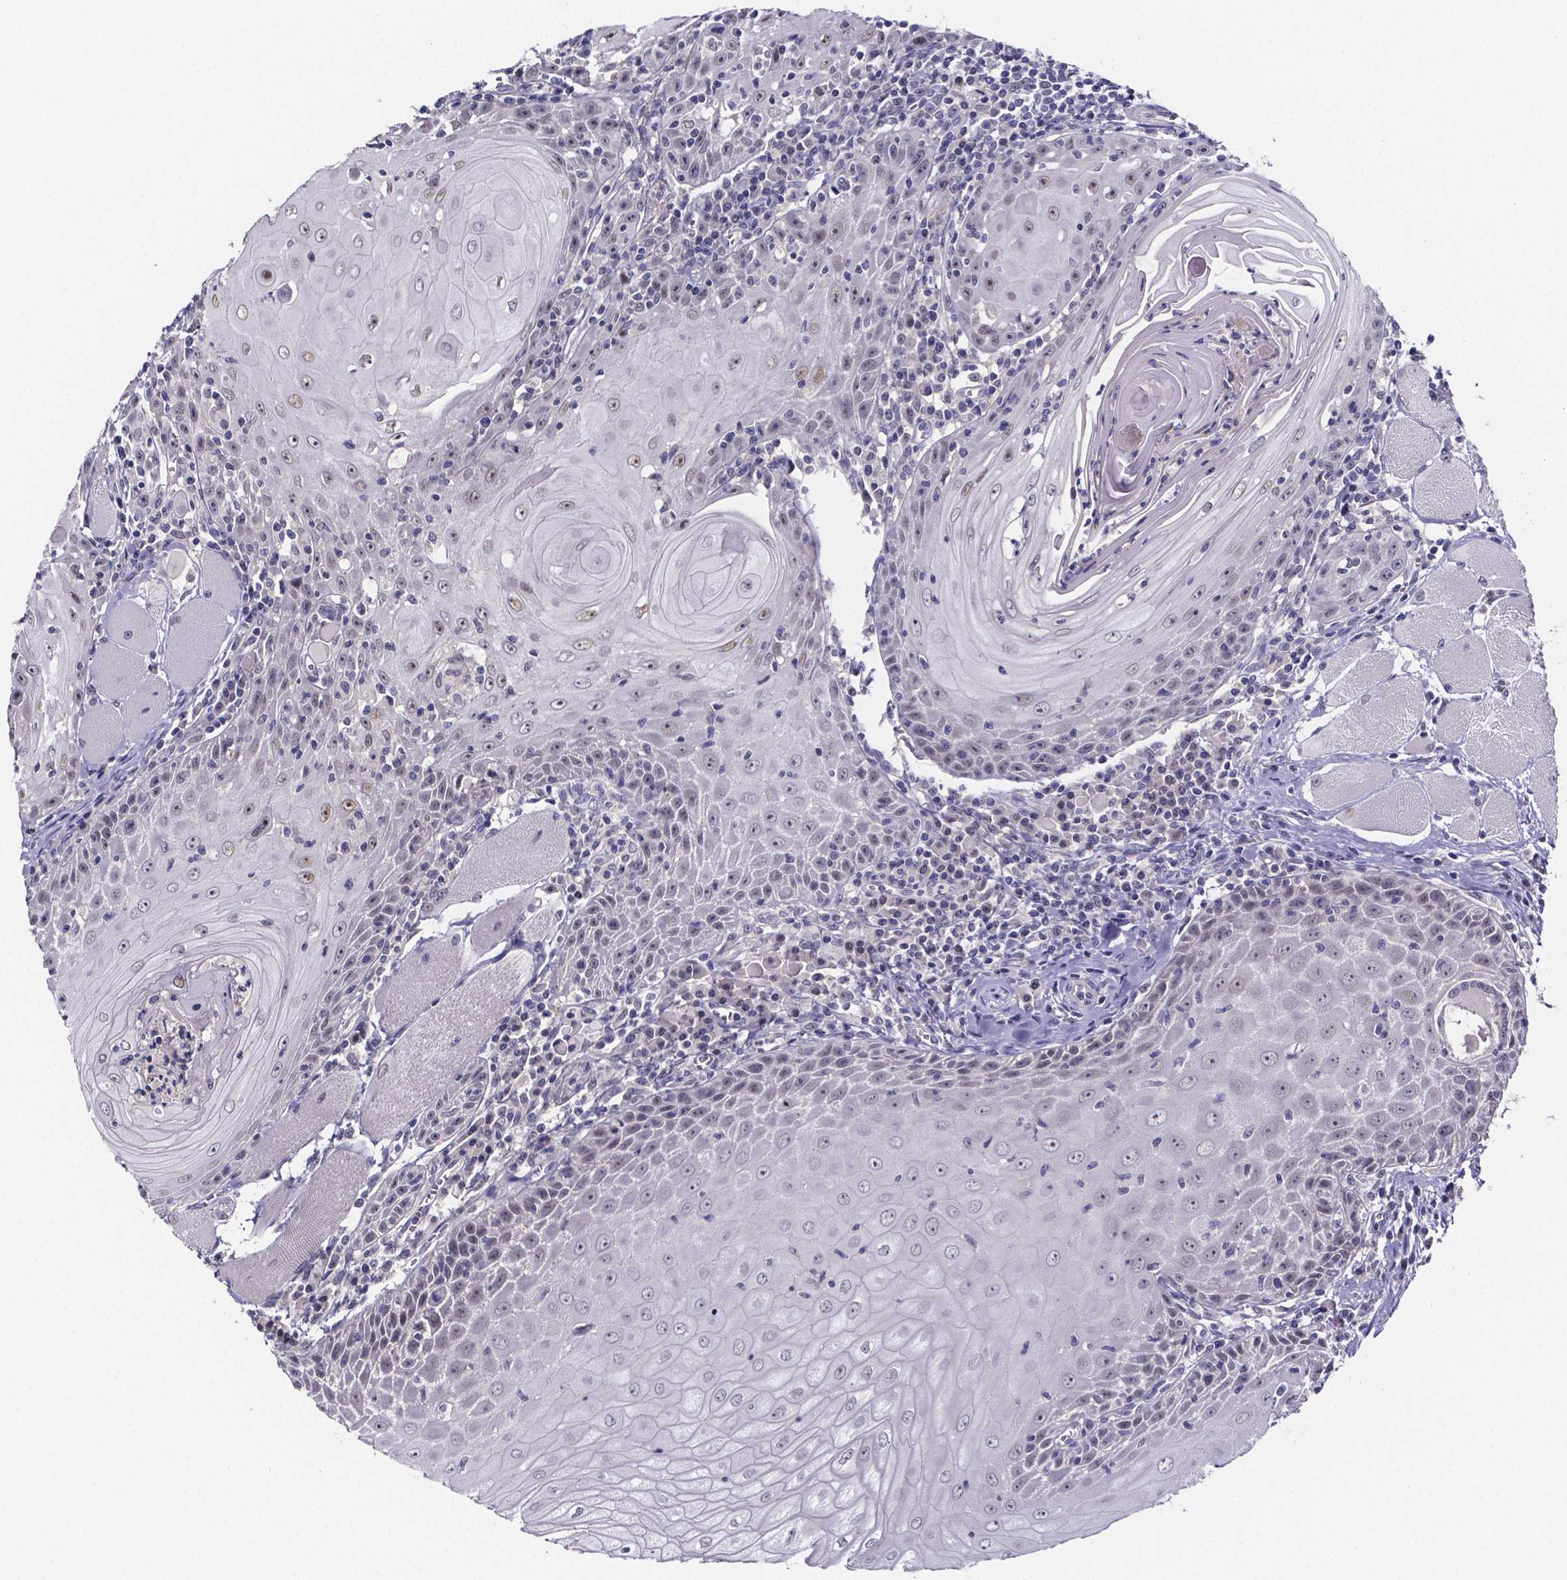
{"staining": {"intensity": "weak", "quantity": "<25%", "location": "nuclear"}, "tissue": "head and neck cancer", "cell_type": "Tumor cells", "image_type": "cancer", "snomed": [{"axis": "morphology", "description": "Normal tissue, NOS"}, {"axis": "morphology", "description": "Squamous cell carcinoma, NOS"}, {"axis": "topography", "description": "Oral tissue"}, {"axis": "topography", "description": "Head-Neck"}], "caption": "High power microscopy photomicrograph of an IHC micrograph of head and neck cancer (squamous cell carcinoma), revealing no significant expression in tumor cells.", "gene": "IZUMO1", "patient": {"sex": "male", "age": 52}}